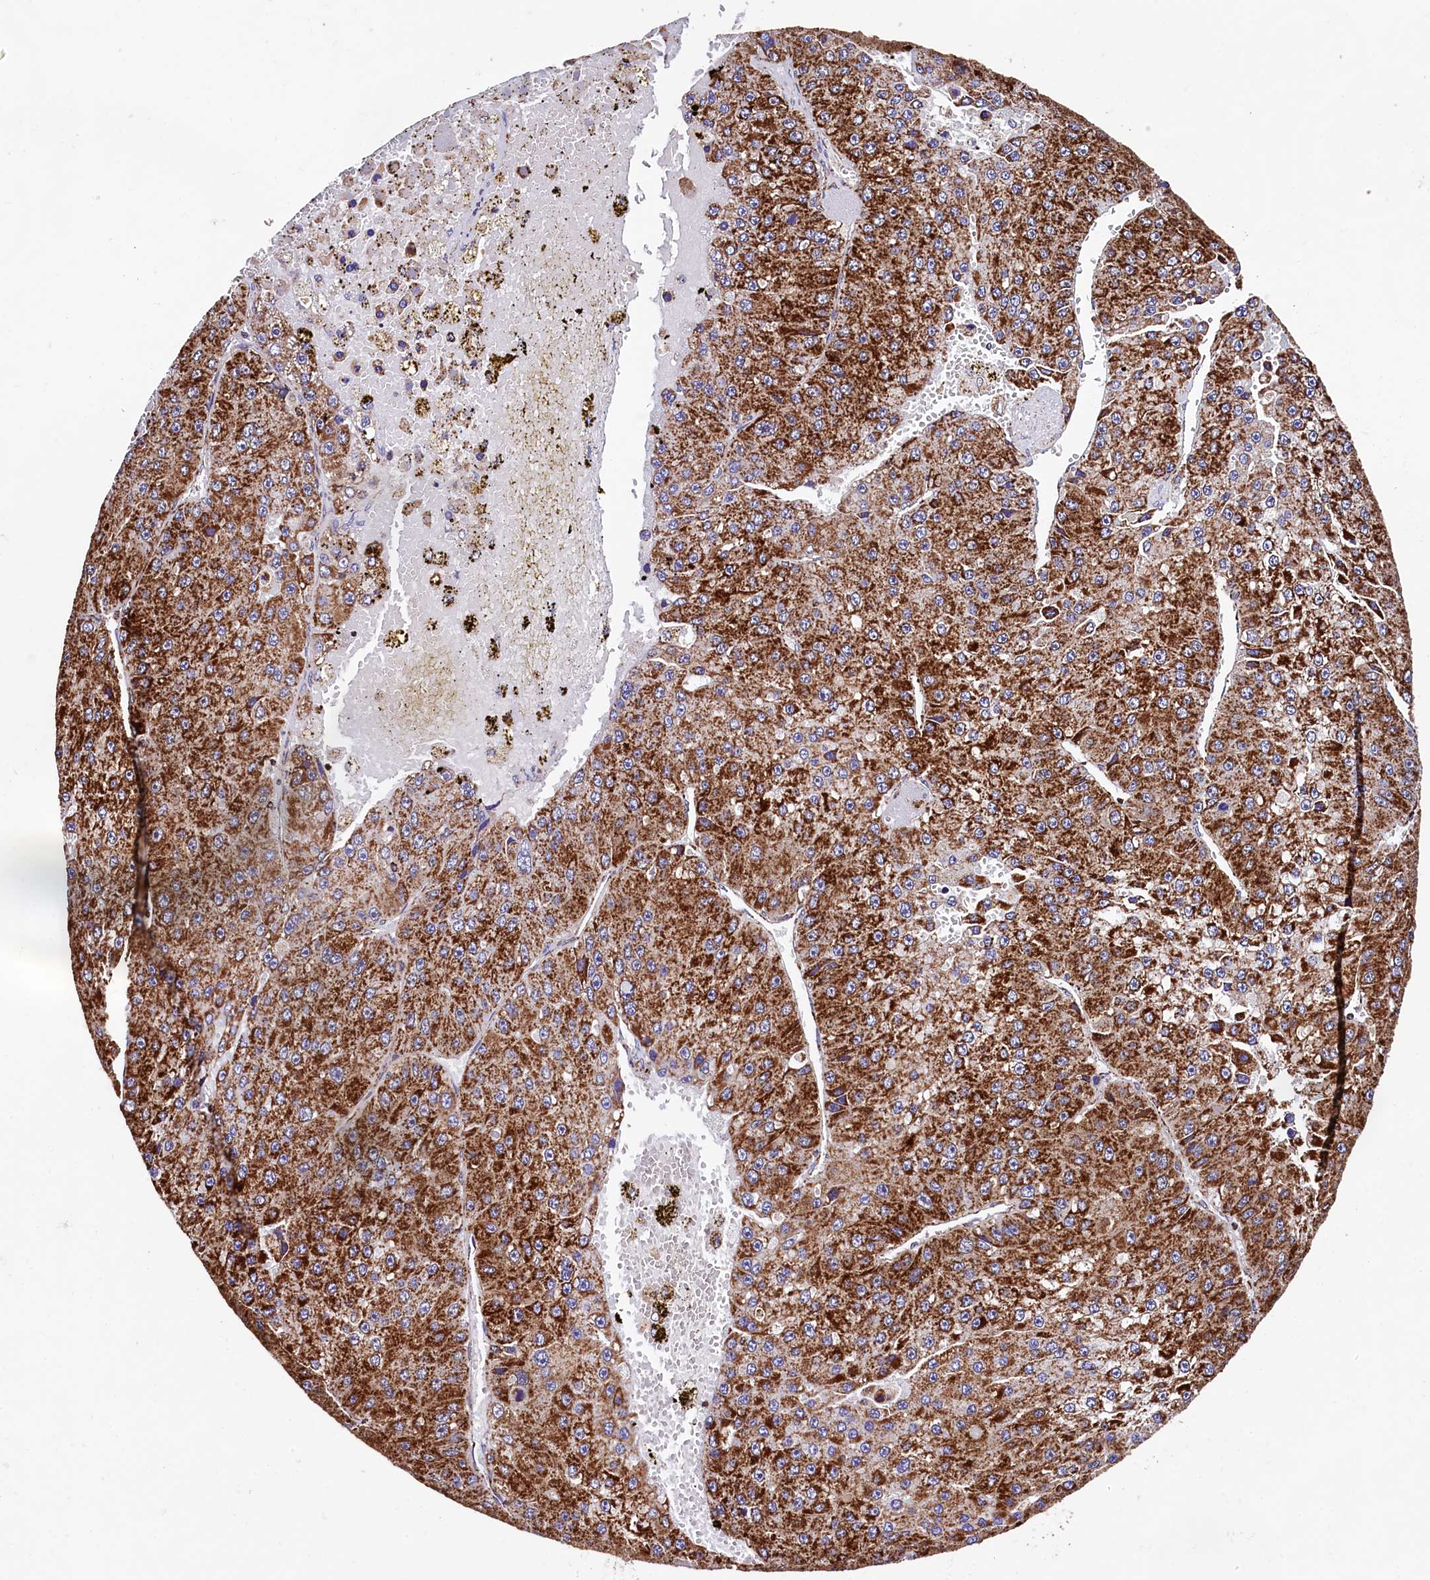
{"staining": {"intensity": "strong", "quantity": ">75%", "location": "cytoplasmic/membranous"}, "tissue": "liver cancer", "cell_type": "Tumor cells", "image_type": "cancer", "snomed": [{"axis": "morphology", "description": "Carcinoma, Hepatocellular, NOS"}, {"axis": "topography", "description": "Liver"}], "caption": "The photomicrograph shows staining of hepatocellular carcinoma (liver), revealing strong cytoplasmic/membranous protein positivity (brown color) within tumor cells.", "gene": "KLC2", "patient": {"sex": "female", "age": 73}}